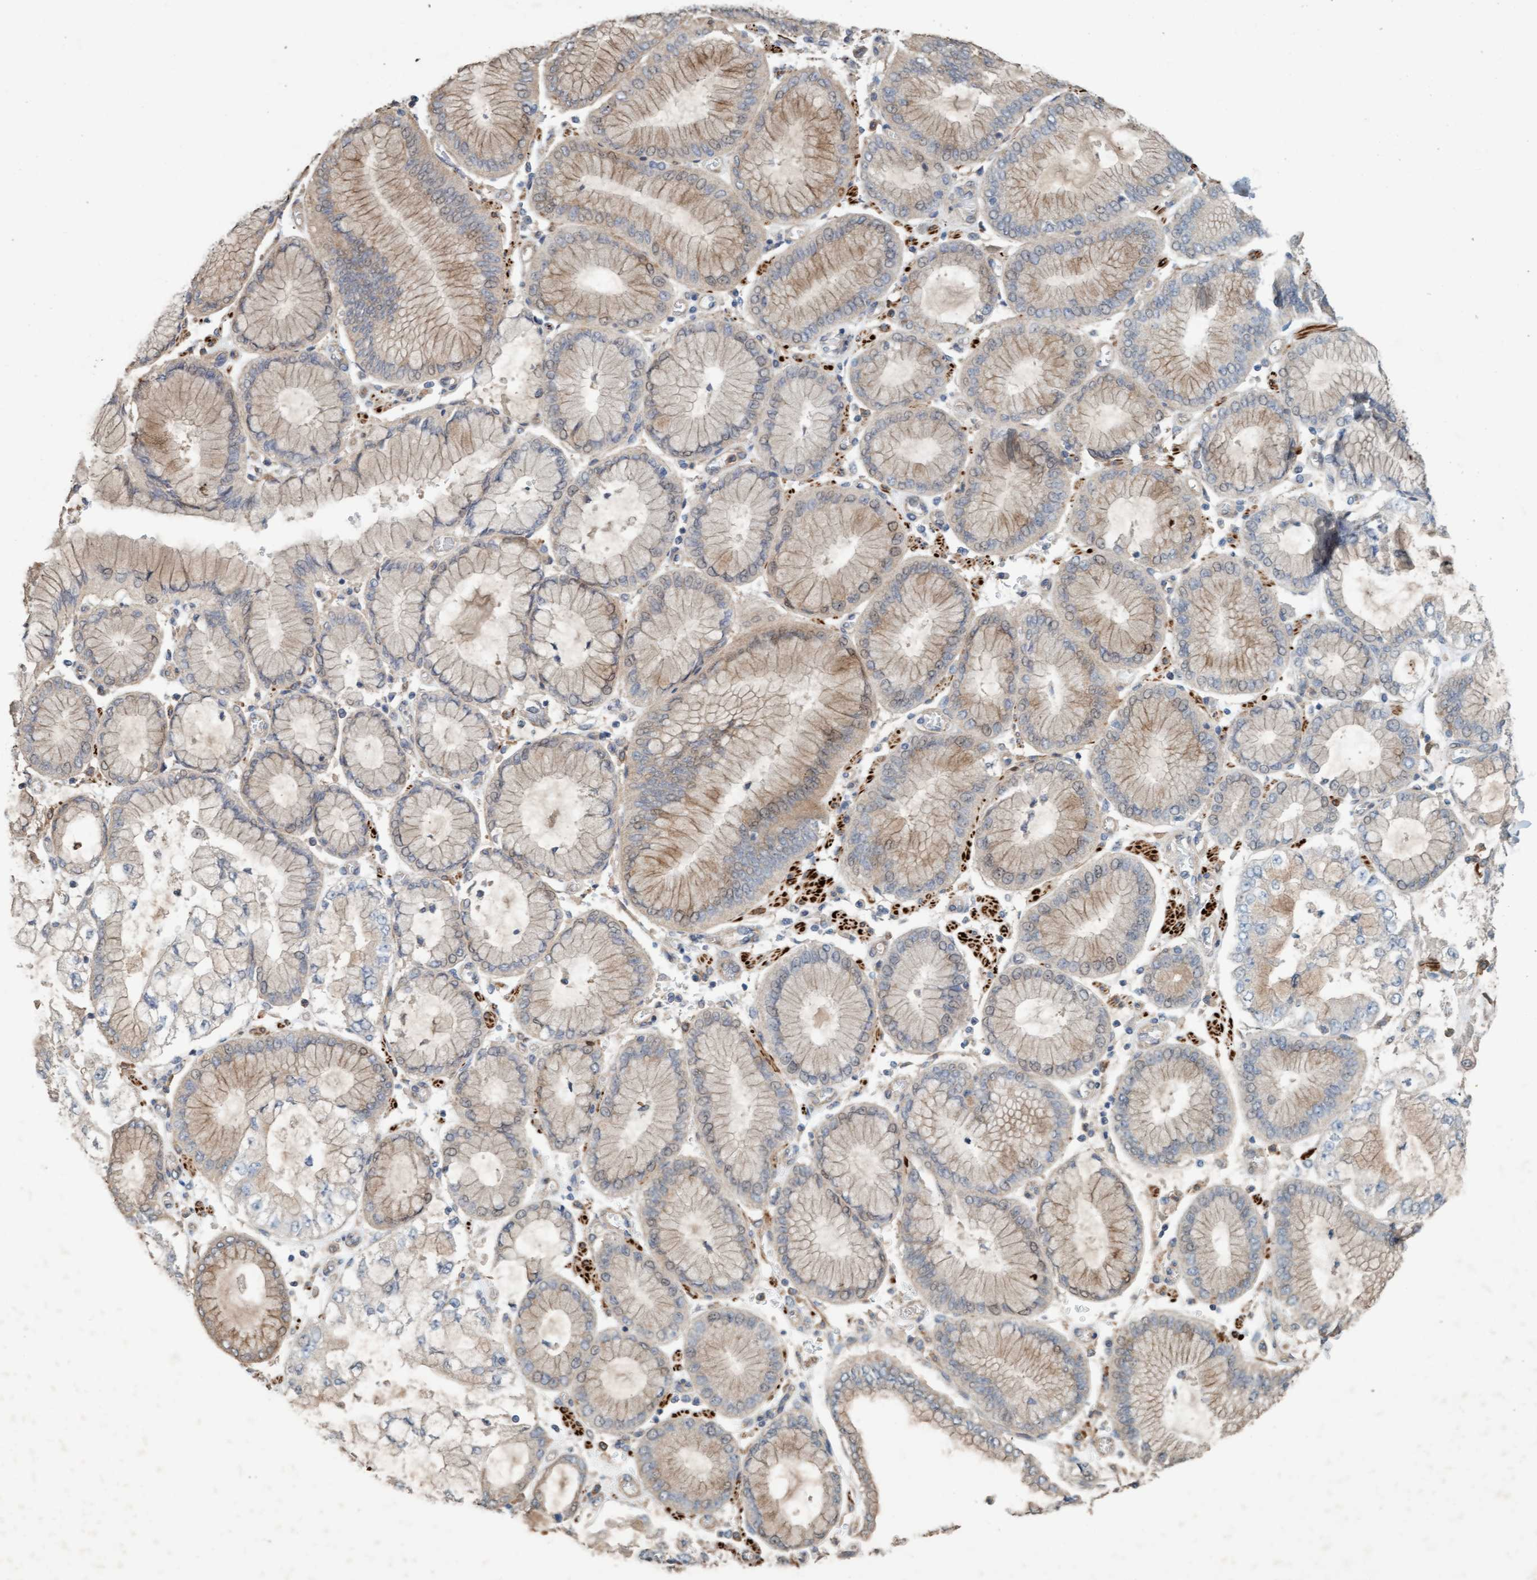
{"staining": {"intensity": "weak", "quantity": "<25%", "location": "cytoplasmic/membranous"}, "tissue": "stomach cancer", "cell_type": "Tumor cells", "image_type": "cancer", "snomed": [{"axis": "morphology", "description": "Adenocarcinoma, NOS"}, {"axis": "topography", "description": "Stomach"}], "caption": "The immunohistochemistry micrograph has no significant staining in tumor cells of stomach adenocarcinoma tissue.", "gene": "LONRF1", "patient": {"sex": "male", "age": 76}}